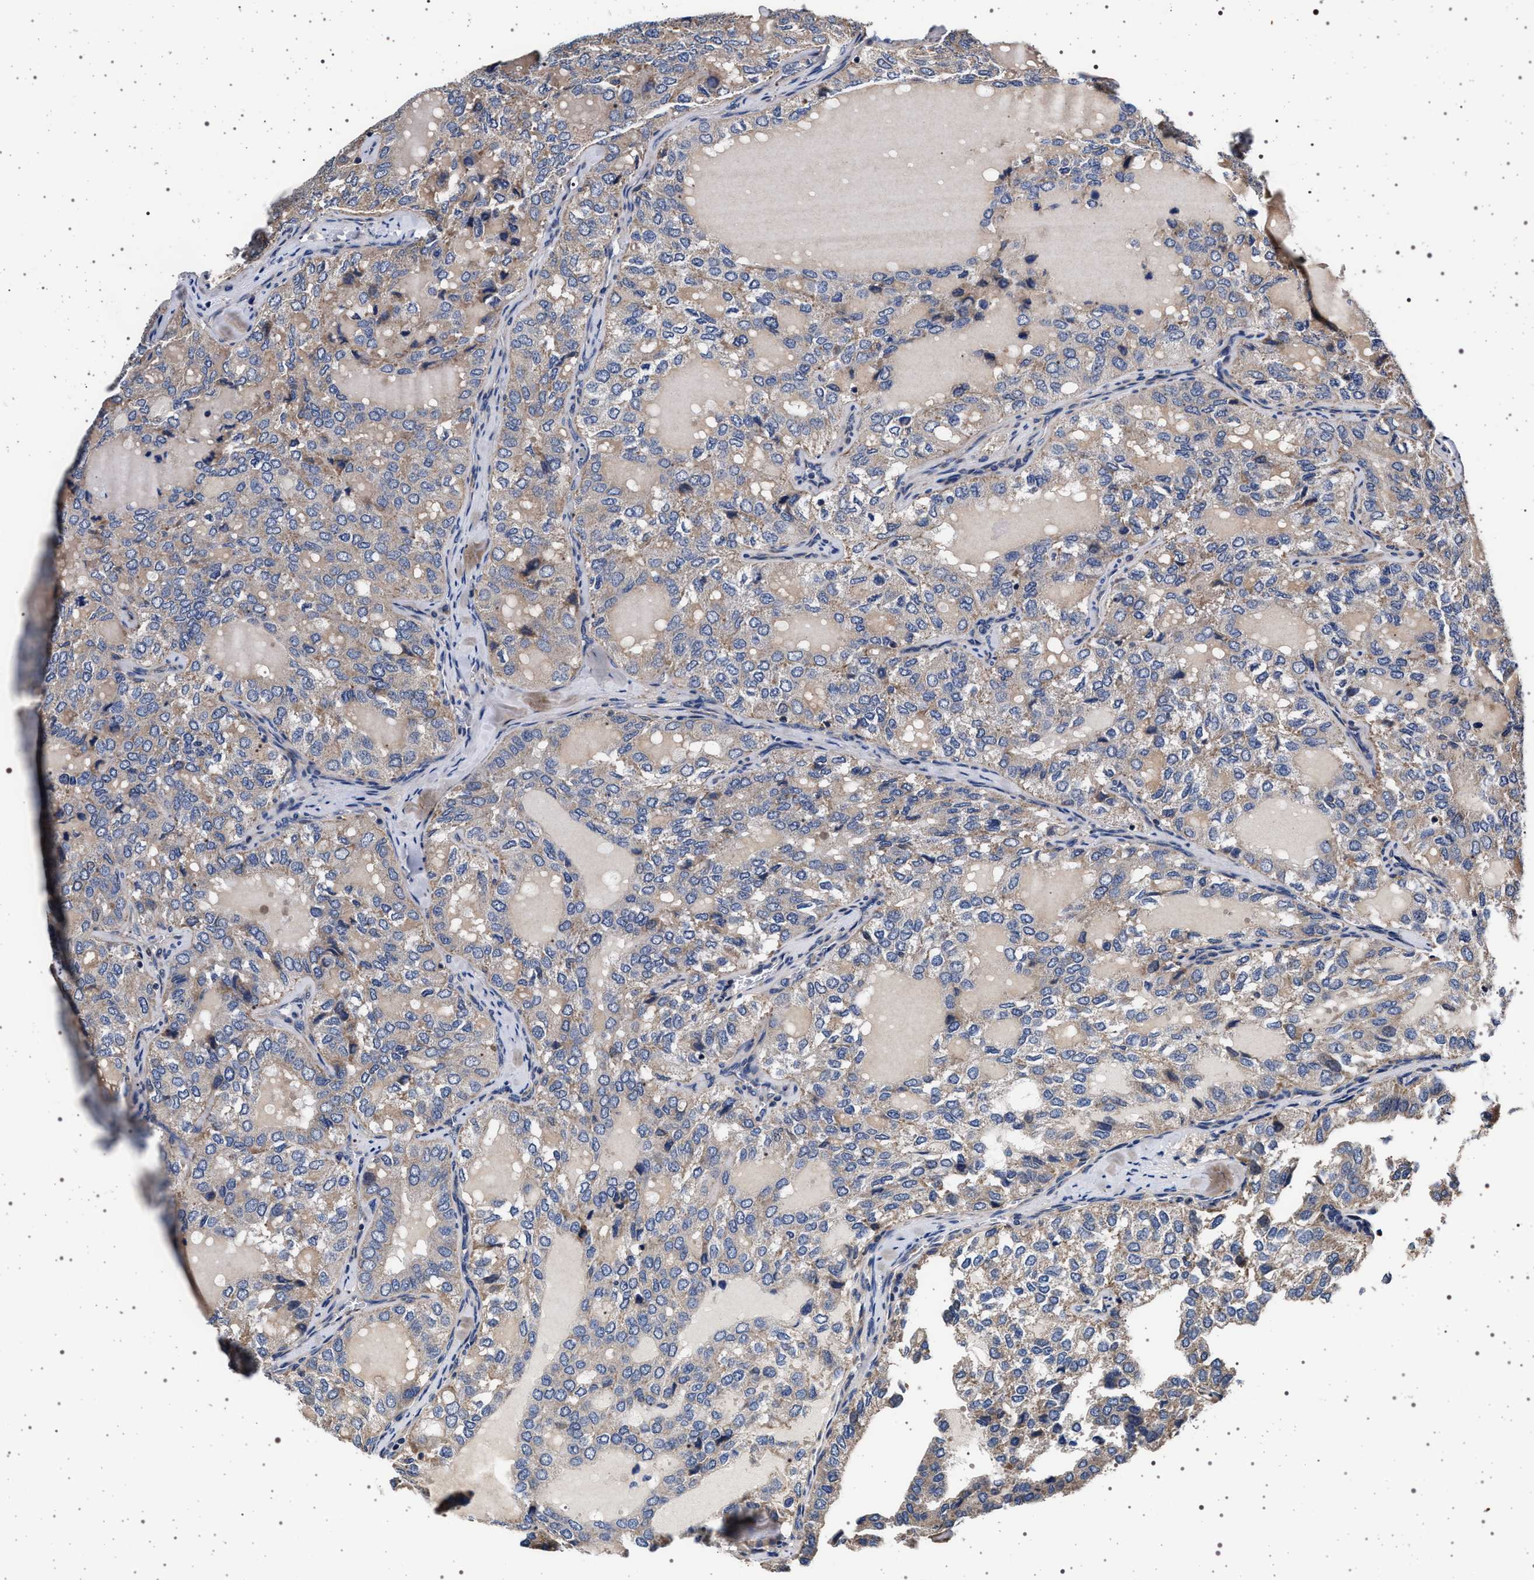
{"staining": {"intensity": "weak", "quantity": "<25%", "location": "cytoplasmic/membranous"}, "tissue": "thyroid cancer", "cell_type": "Tumor cells", "image_type": "cancer", "snomed": [{"axis": "morphology", "description": "Follicular adenoma carcinoma, NOS"}, {"axis": "topography", "description": "Thyroid gland"}], "caption": "Human follicular adenoma carcinoma (thyroid) stained for a protein using immunohistochemistry (IHC) reveals no expression in tumor cells.", "gene": "MAP3K2", "patient": {"sex": "male", "age": 75}}